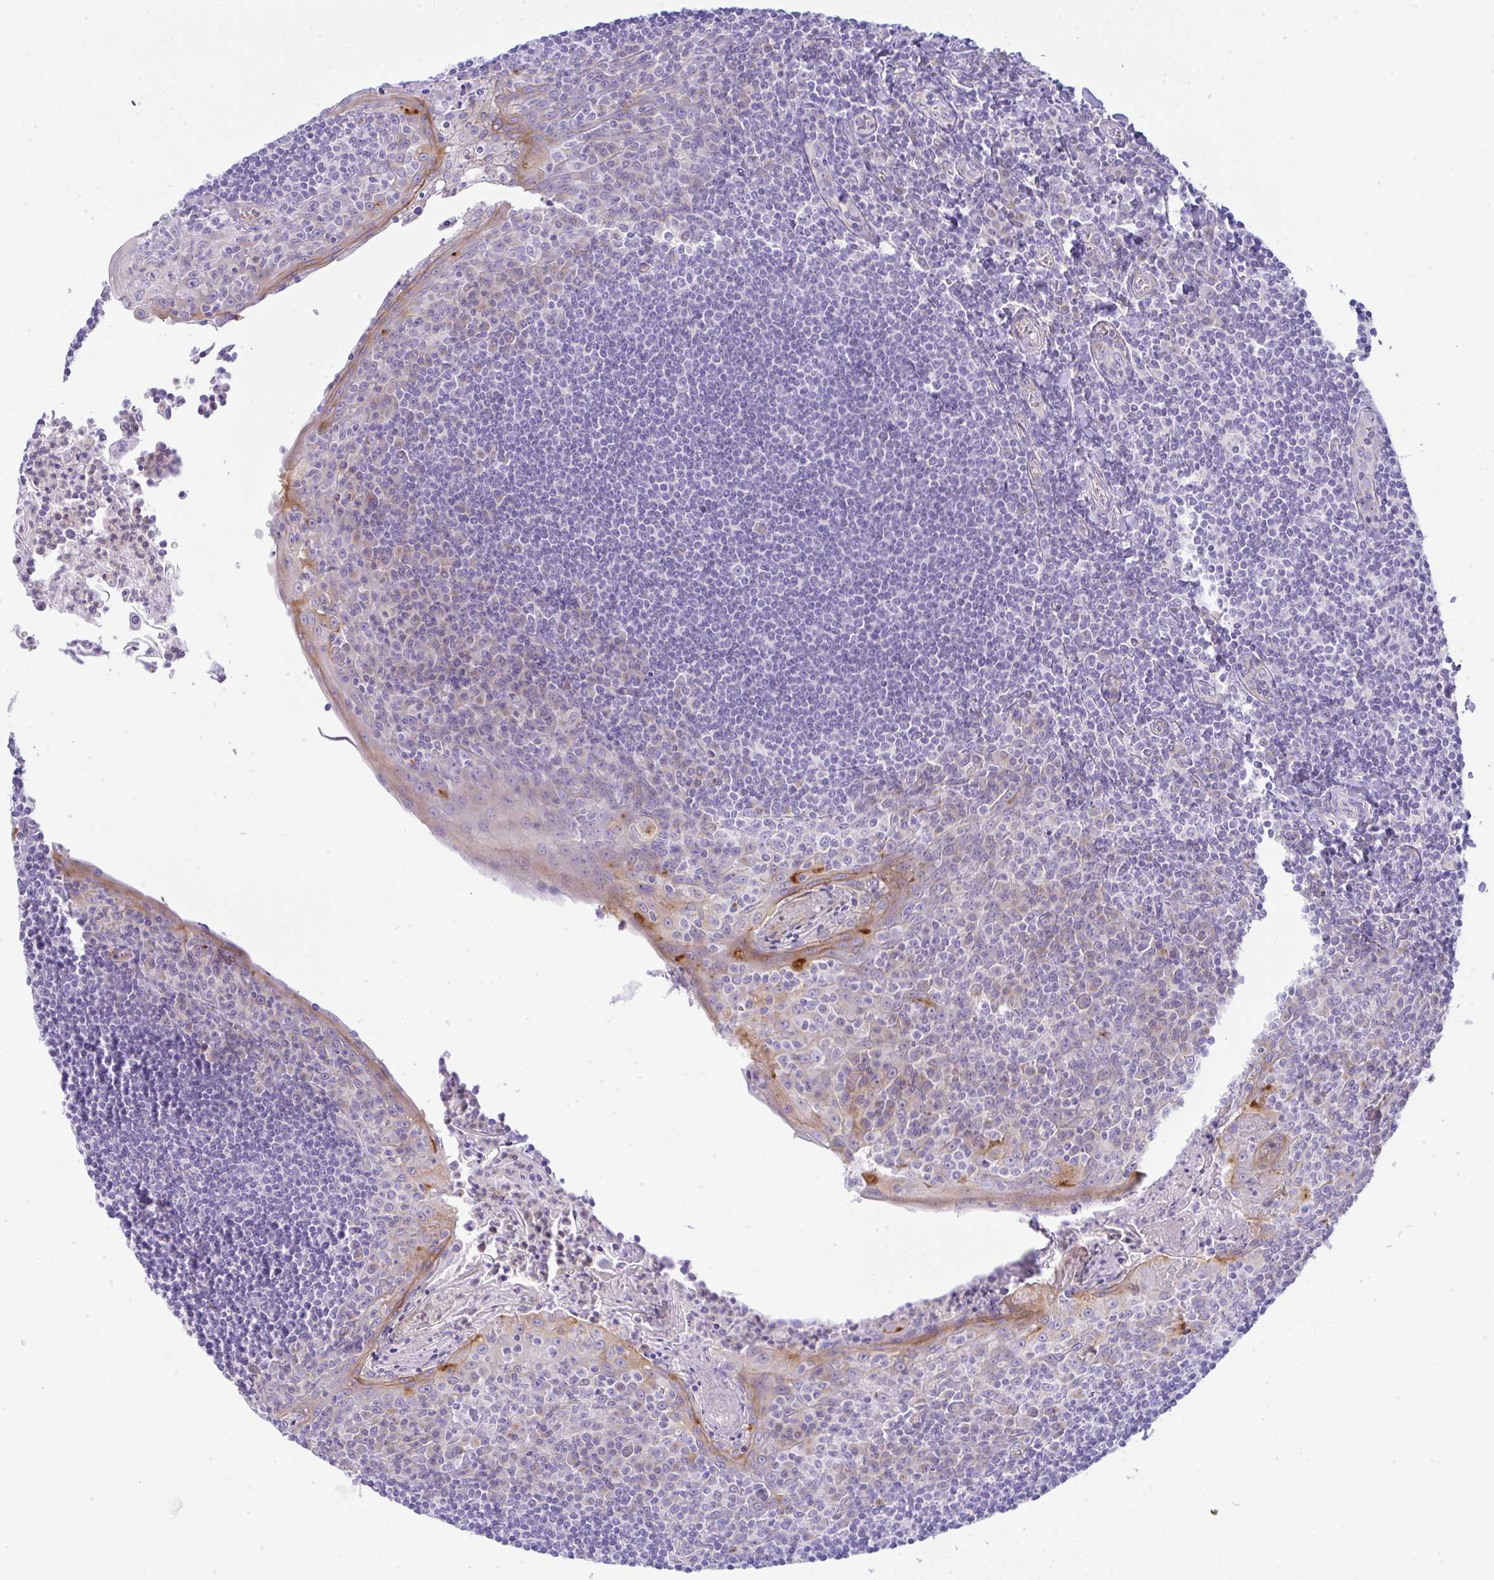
{"staining": {"intensity": "negative", "quantity": "none", "location": "none"}, "tissue": "tonsil", "cell_type": "Germinal center cells", "image_type": "normal", "snomed": [{"axis": "morphology", "description": "Normal tissue, NOS"}, {"axis": "topography", "description": "Tonsil"}], "caption": "The immunohistochemistry image has no significant staining in germinal center cells of tonsil. (IHC, brightfield microscopy, high magnification).", "gene": "FAM177A1", "patient": {"sex": "male", "age": 27}}